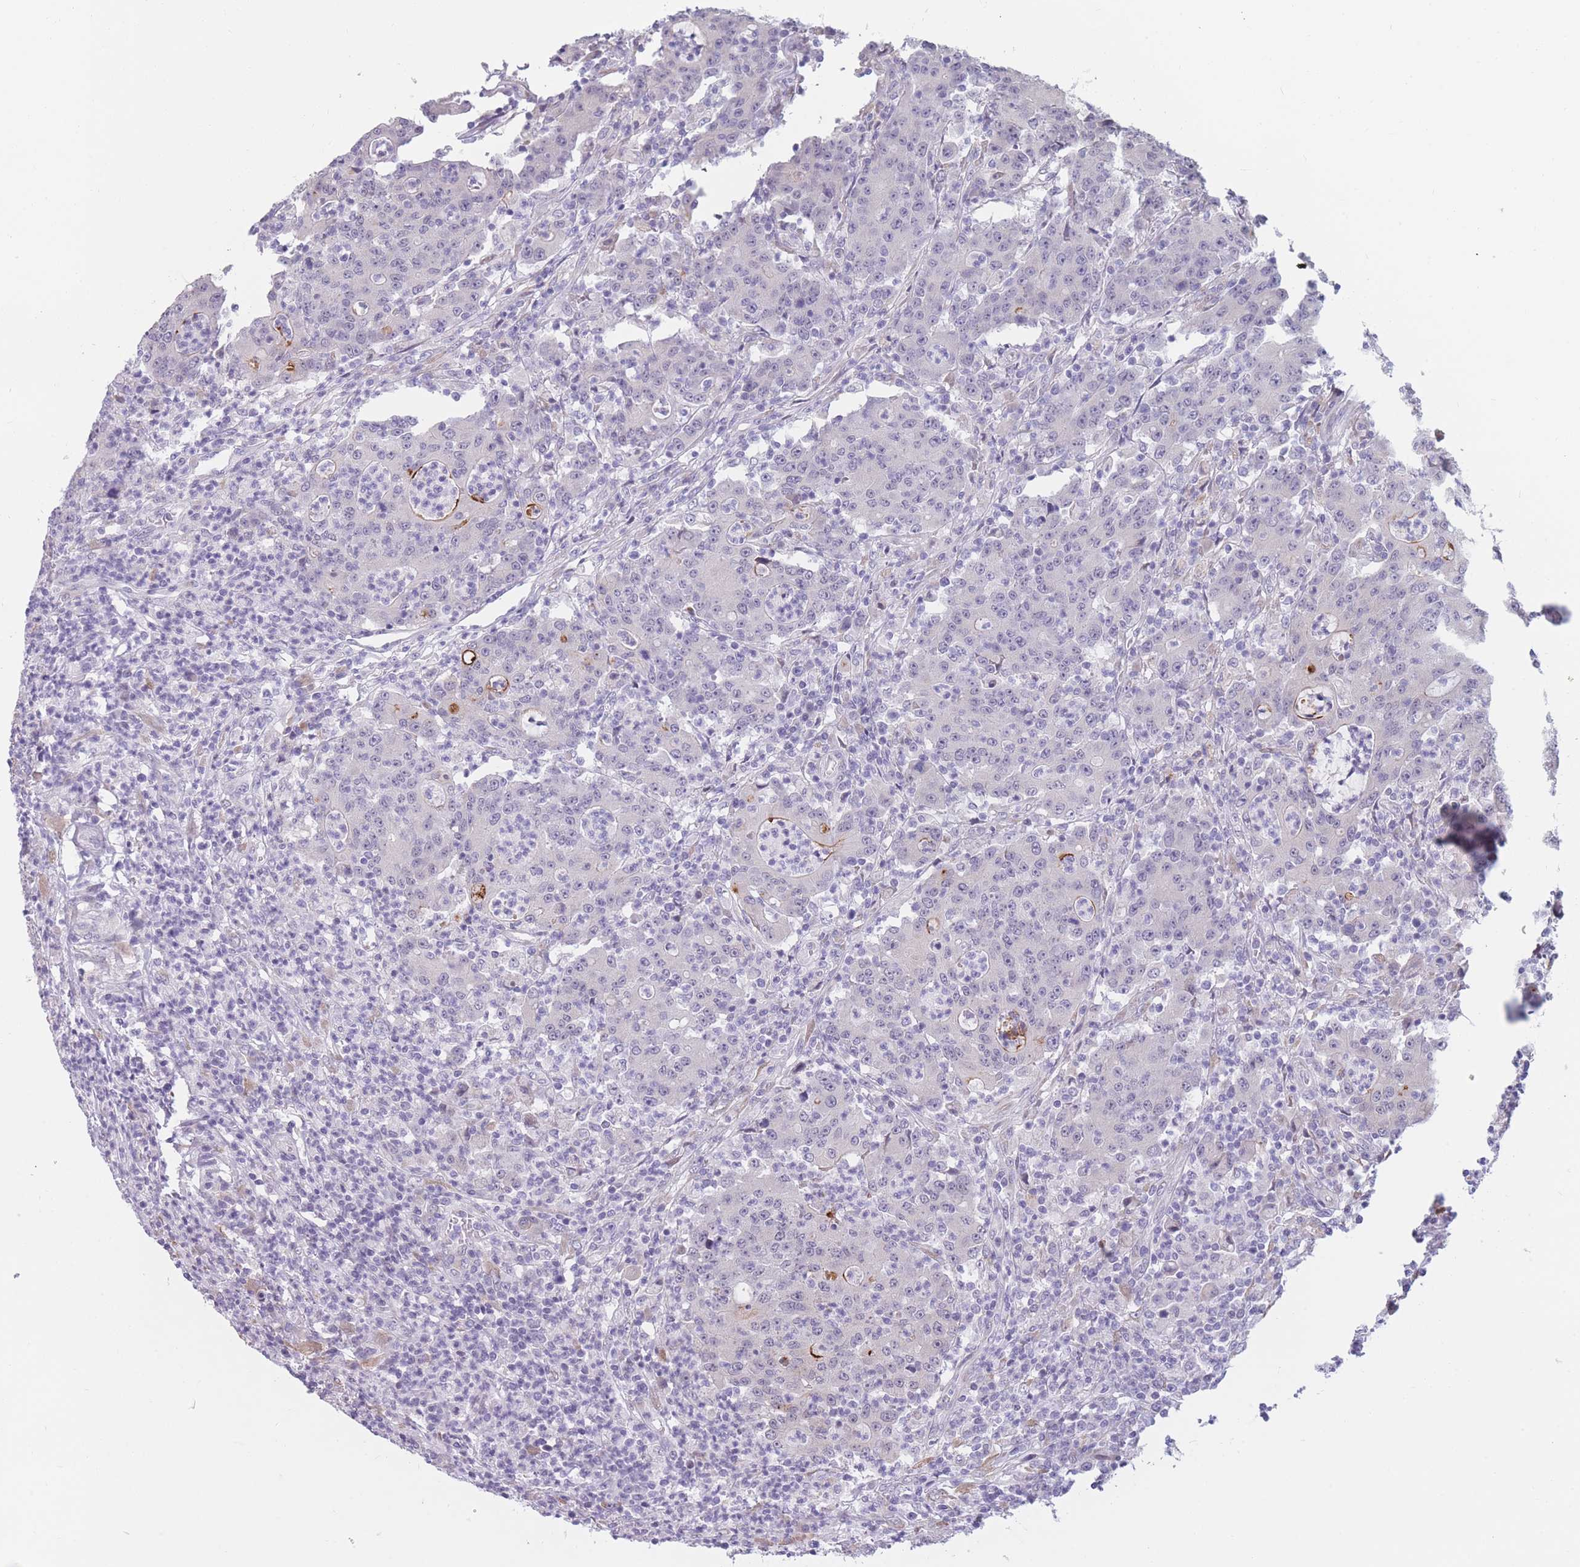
{"staining": {"intensity": "negative", "quantity": "none", "location": "none"}, "tissue": "colorectal cancer", "cell_type": "Tumor cells", "image_type": "cancer", "snomed": [{"axis": "morphology", "description": "Adenocarcinoma, NOS"}, {"axis": "topography", "description": "Colon"}], "caption": "A high-resolution micrograph shows IHC staining of adenocarcinoma (colorectal), which exhibits no significant staining in tumor cells. (Stains: DAB (3,3'-diaminobenzidine) immunohistochemistry (IHC) with hematoxylin counter stain, Microscopy: brightfield microscopy at high magnification).", "gene": "COL27A1", "patient": {"sex": "male", "age": 83}}